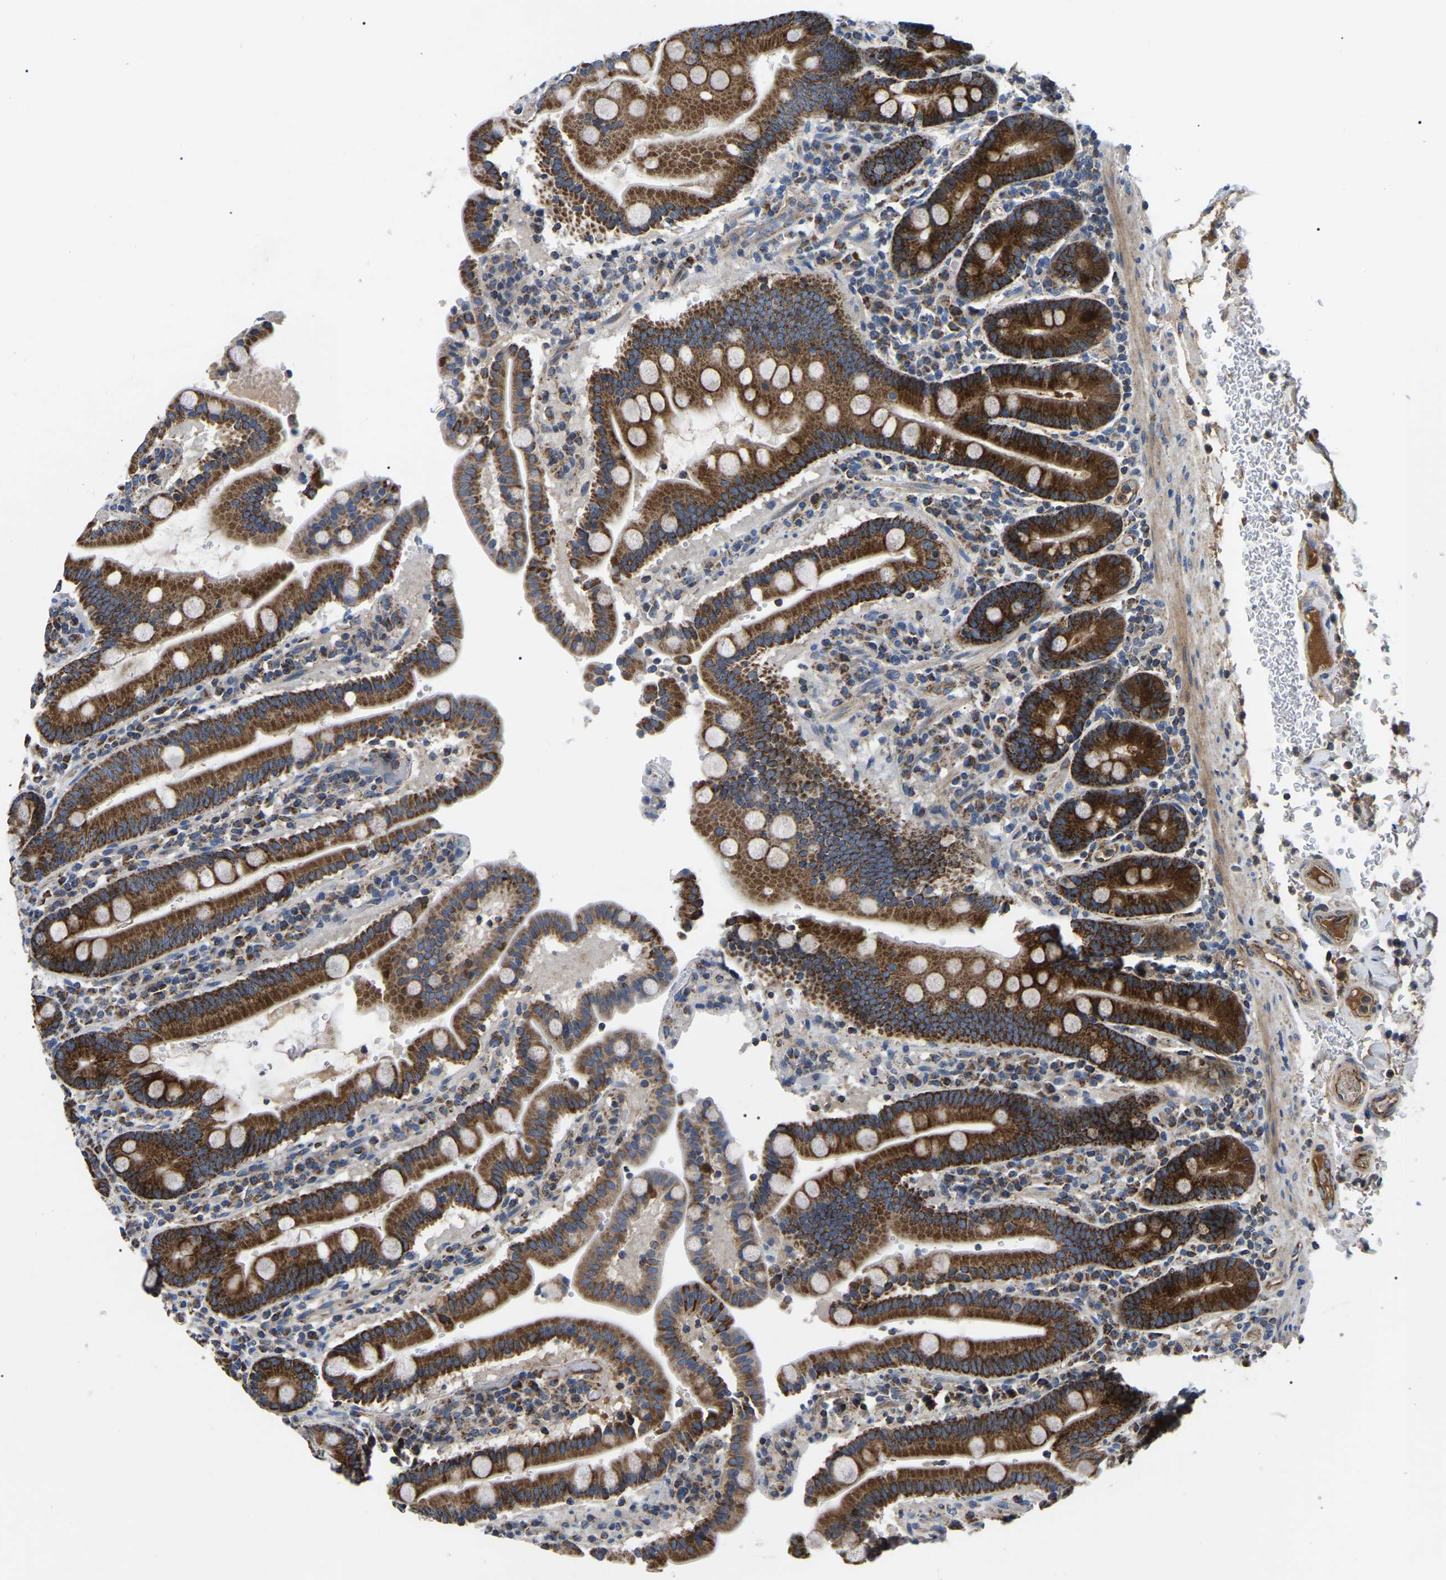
{"staining": {"intensity": "strong", "quantity": ">75%", "location": "cytoplasmic/membranous"}, "tissue": "duodenum", "cell_type": "Glandular cells", "image_type": "normal", "snomed": [{"axis": "morphology", "description": "Normal tissue, NOS"}, {"axis": "topography", "description": "Small intestine, NOS"}], "caption": "The histopathology image reveals a brown stain indicating the presence of a protein in the cytoplasmic/membranous of glandular cells in duodenum. (DAB = brown stain, brightfield microscopy at high magnification).", "gene": "PPM1E", "patient": {"sex": "female", "age": 71}}